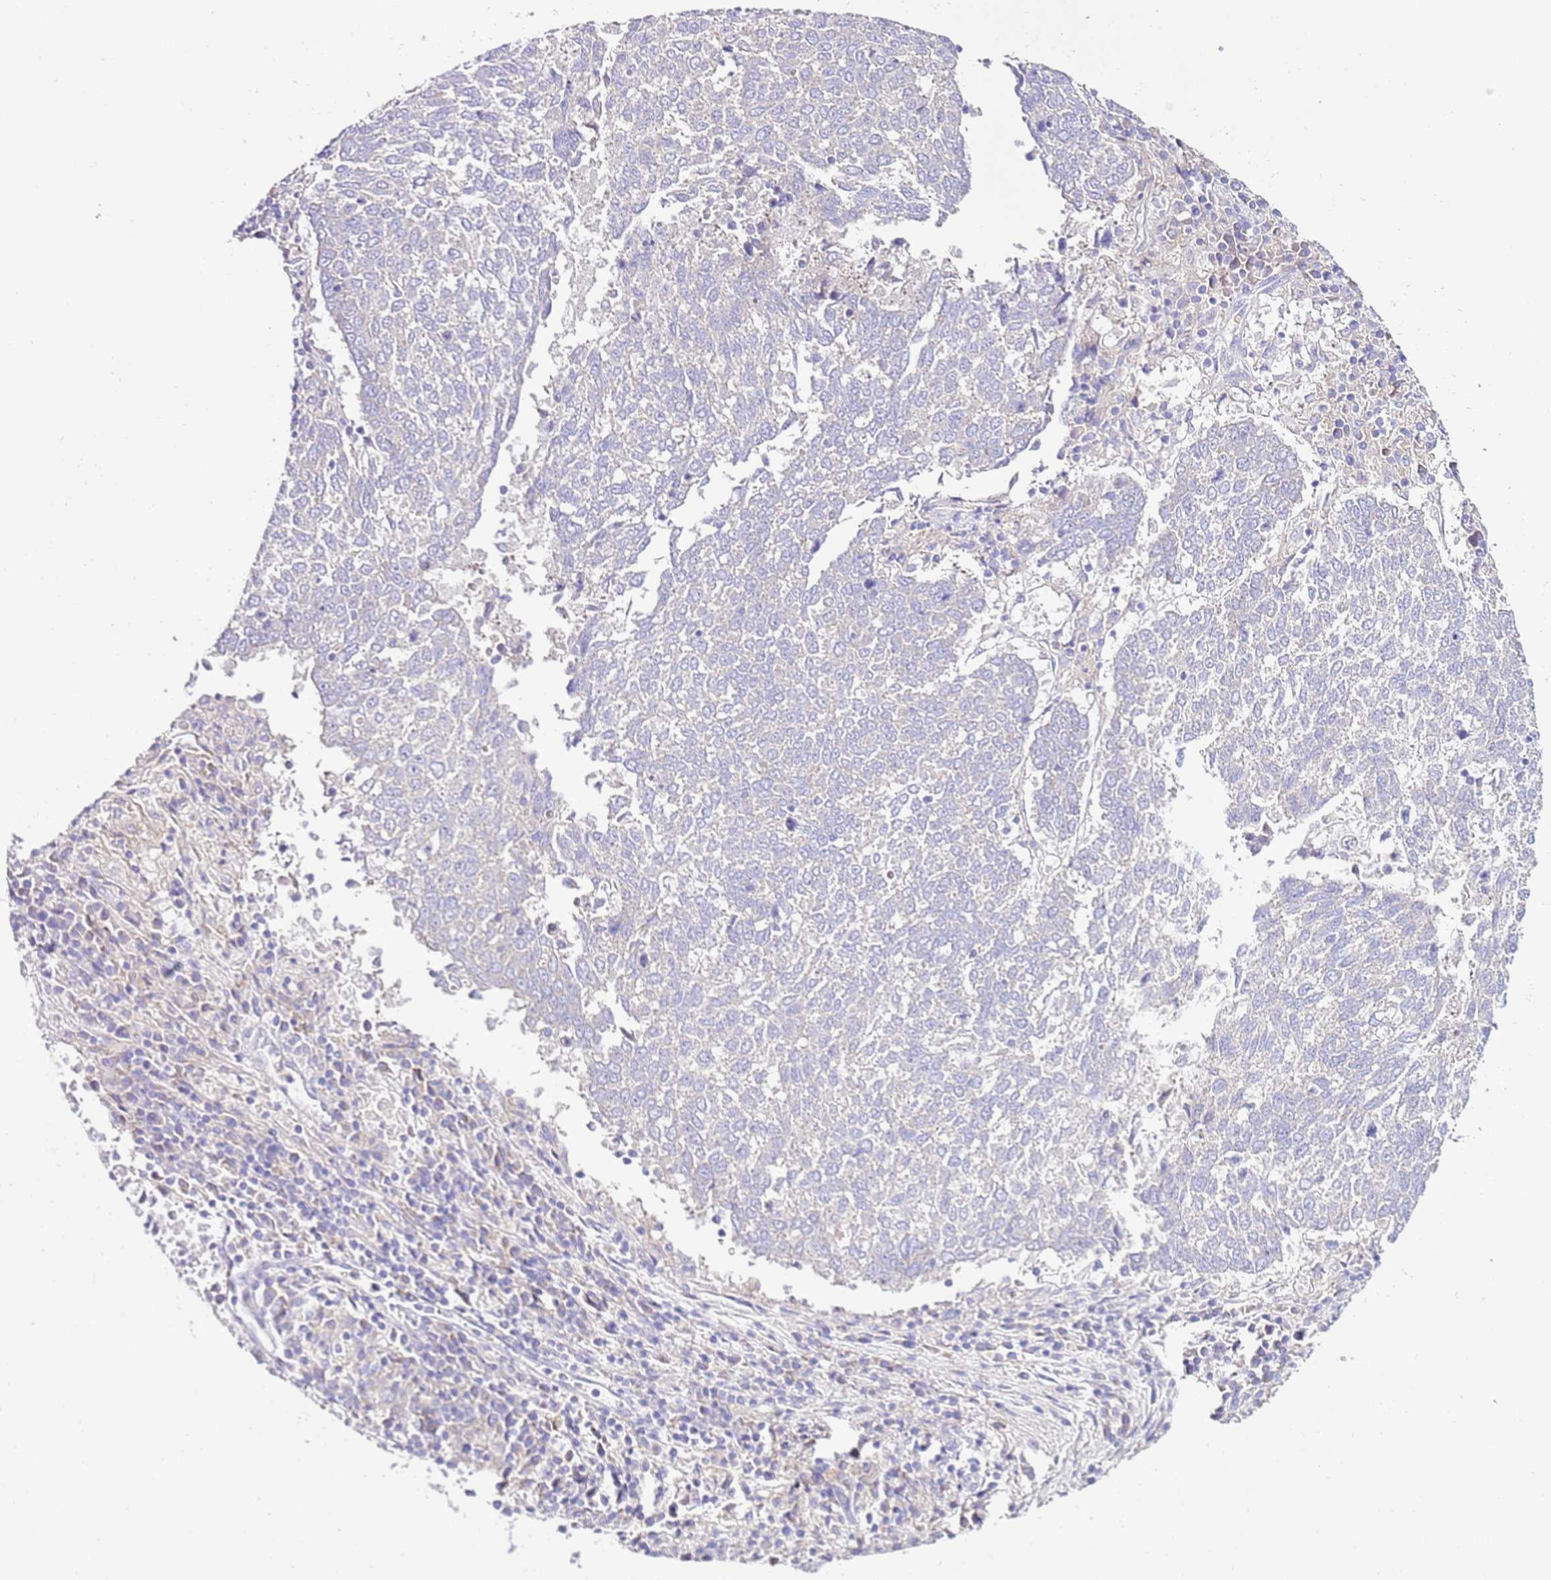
{"staining": {"intensity": "negative", "quantity": "none", "location": "none"}, "tissue": "lung cancer", "cell_type": "Tumor cells", "image_type": "cancer", "snomed": [{"axis": "morphology", "description": "Squamous cell carcinoma, NOS"}, {"axis": "topography", "description": "Lung"}], "caption": "This photomicrograph is of lung cancer stained with immunohistochemistry (IHC) to label a protein in brown with the nuclei are counter-stained blue. There is no positivity in tumor cells. (Brightfield microscopy of DAB (3,3'-diaminobenzidine) immunohistochemistry (IHC) at high magnification).", "gene": "RPS10", "patient": {"sex": "male", "age": 73}}